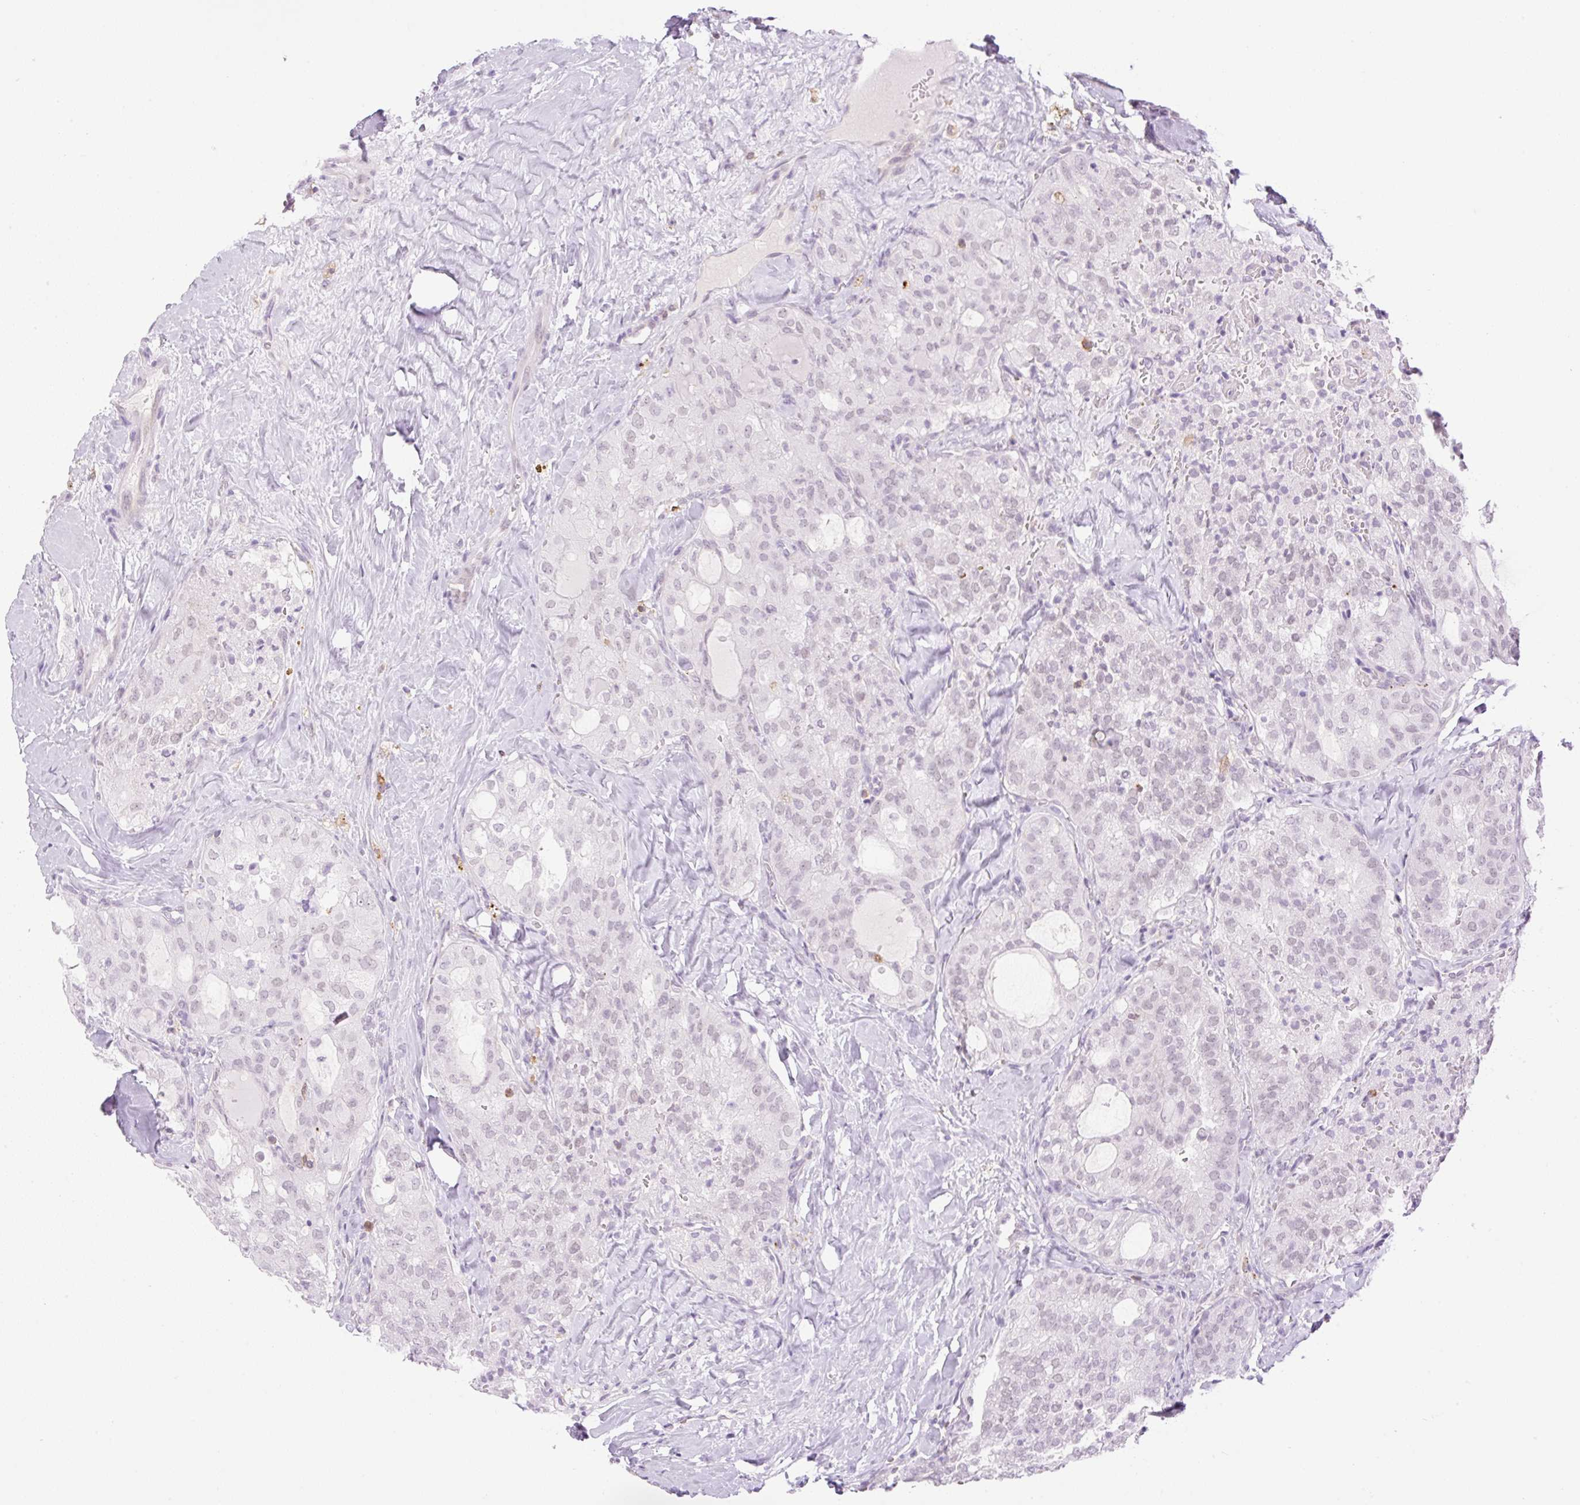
{"staining": {"intensity": "weak", "quantity": "<25%", "location": "nuclear"}, "tissue": "thyroid cancer", "cell_type": "Tumor cells", "image_type": "cancer", "snomed": [{"axis": "morphology", "description": "Follicular adenoma carcinoma, NOS"}, {"axis": "topography", "description": "Thyroid gland"}], "caption": "An immunohistochemistry photomicrograph of follicular adenoma carcinoma (thyroid) is shown. There is no staining in tumor cells of follicular adenoma carcinoma (thyroid).", "gene": "PALM3", "patient": {"sex": "male", "age": 75}}